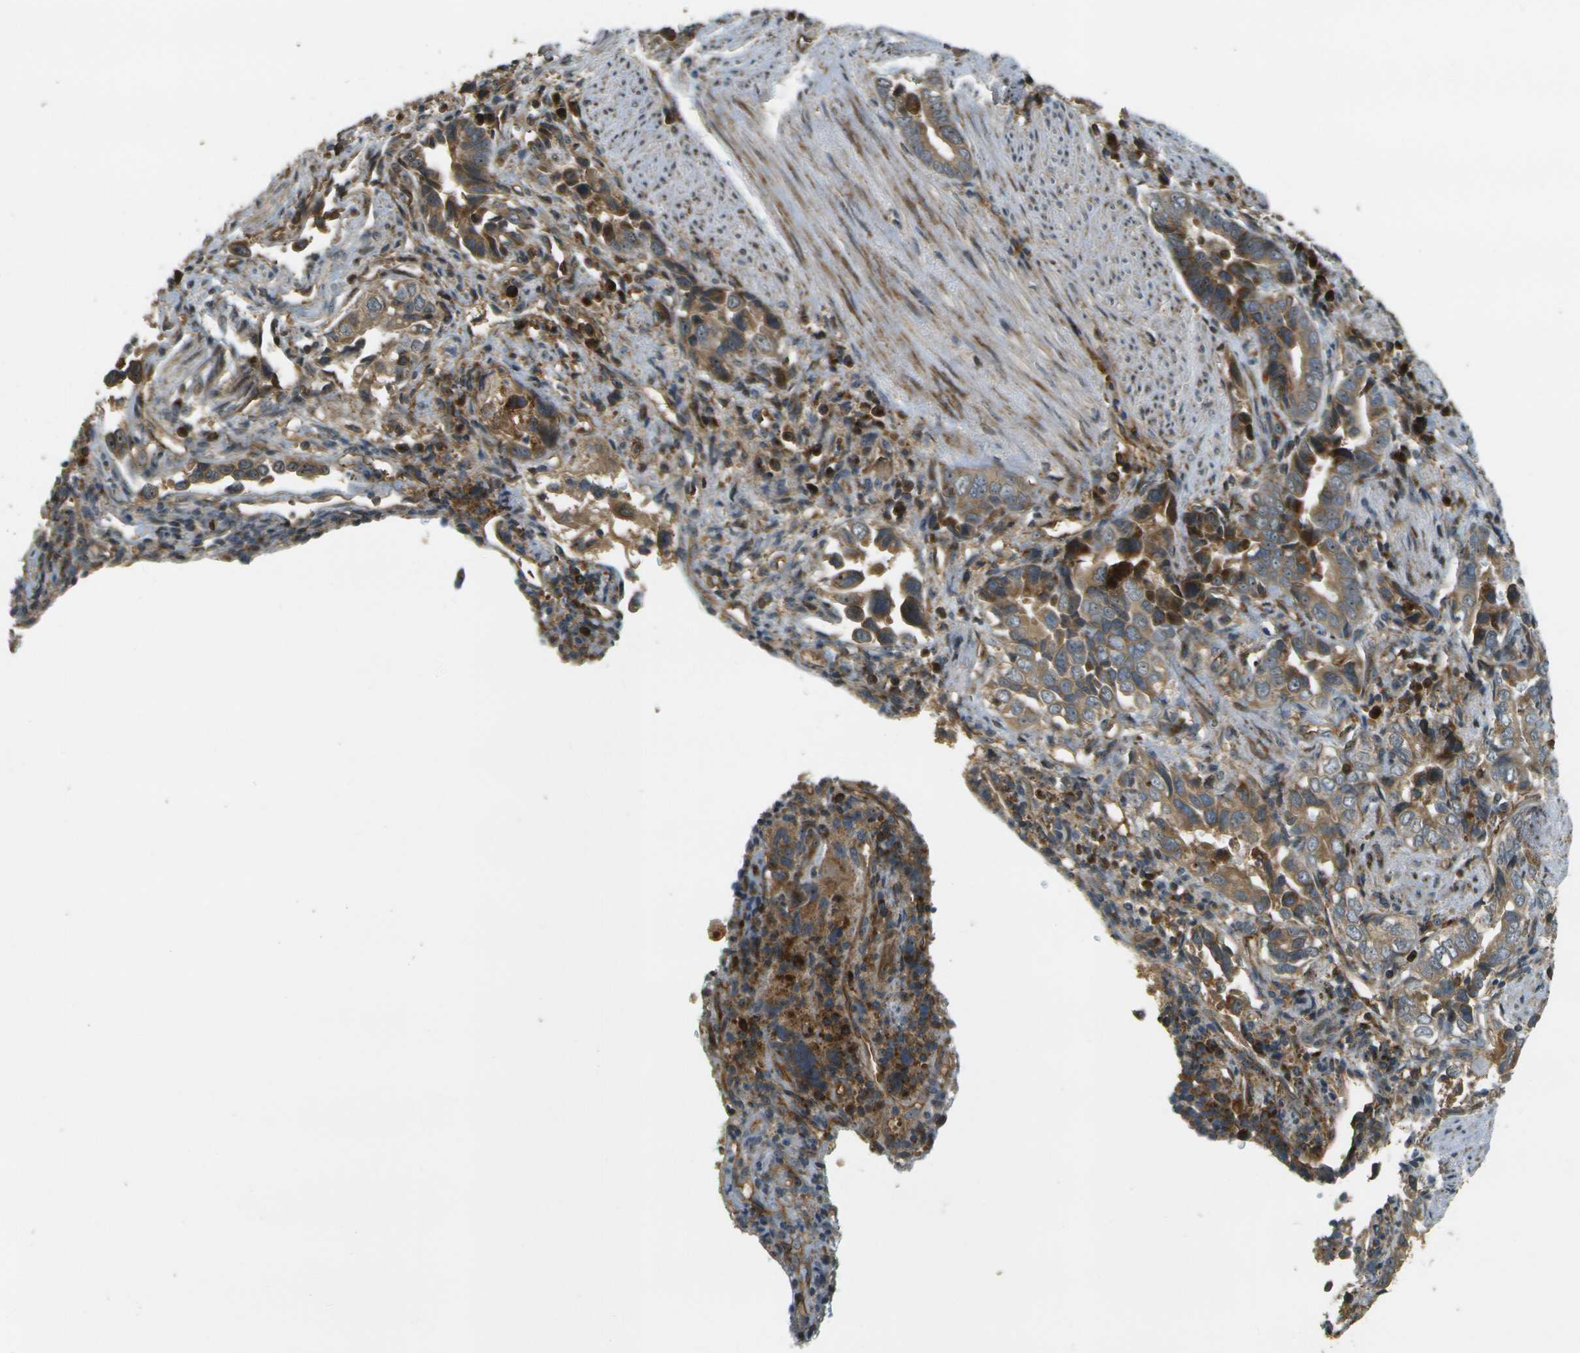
{"staining": {"intensity": "moderate", "quantity": ">75%", "location": "cytoplasmic/membranous"}, "tissue": "liver cancer", "cell_type": "Tumor cells", "image_type": "cancer", "snomed": [{"axis": "morphology", "description": "Cholangiocarcinoma"}, {"axis": "topography", "description": "Liver"}], "caption": "Protein positivity by immunohistochemistry exhibits moderate cytoplasmic/membranous expression in about >75% of tumor cells in liver cancer. The staining is performed using DAB (3,3'-diaminobenzidine) brown chromogen to label protein expression. The nuclei are counter-stained blue using hematoxylin.", "gene": "LRP12", "patient": {"sex": "female", "age": 79}}